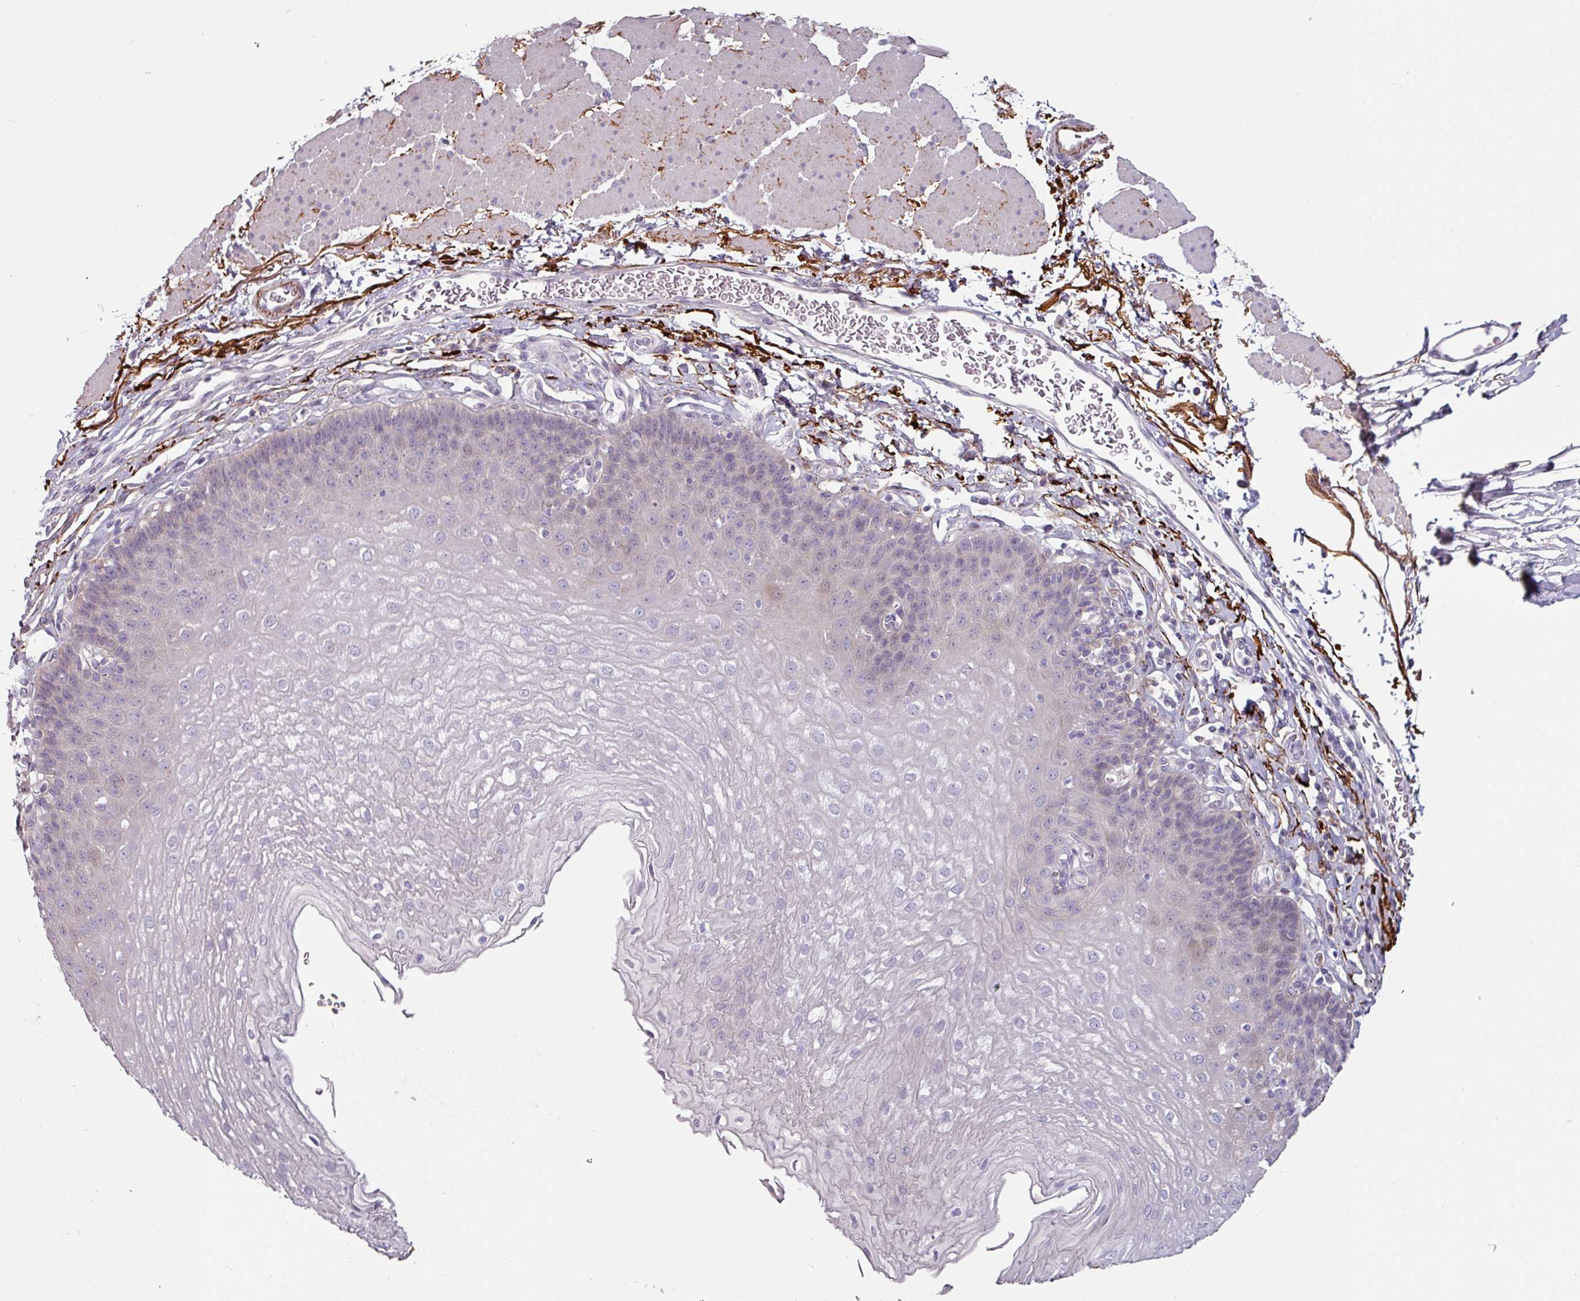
{"staining": {"intensity": "weak", "quantity": "<25%", "location": "cytoplasmic/membranous"}, "tissue": "esophagus", "cell_type": "Squamous epithelial cells", "image_type": "normal", "snomed": [{"axis": "morphology", "description": "Normal tissue, NOS"}, {"axis": "topography", "description": "Esophagus"}], "caption": "Immunohistochemistry histopathology image of benign esophagus: human esophagus stained with DAB (3,3'-diaminobenzidine) demonstrates no significant protein positivity in squamous epithelial cells. (IHC, brightfield microscopy, high magnification).", "gene": "MTMR14", "patient": {"sex": "female", "age": 81}}